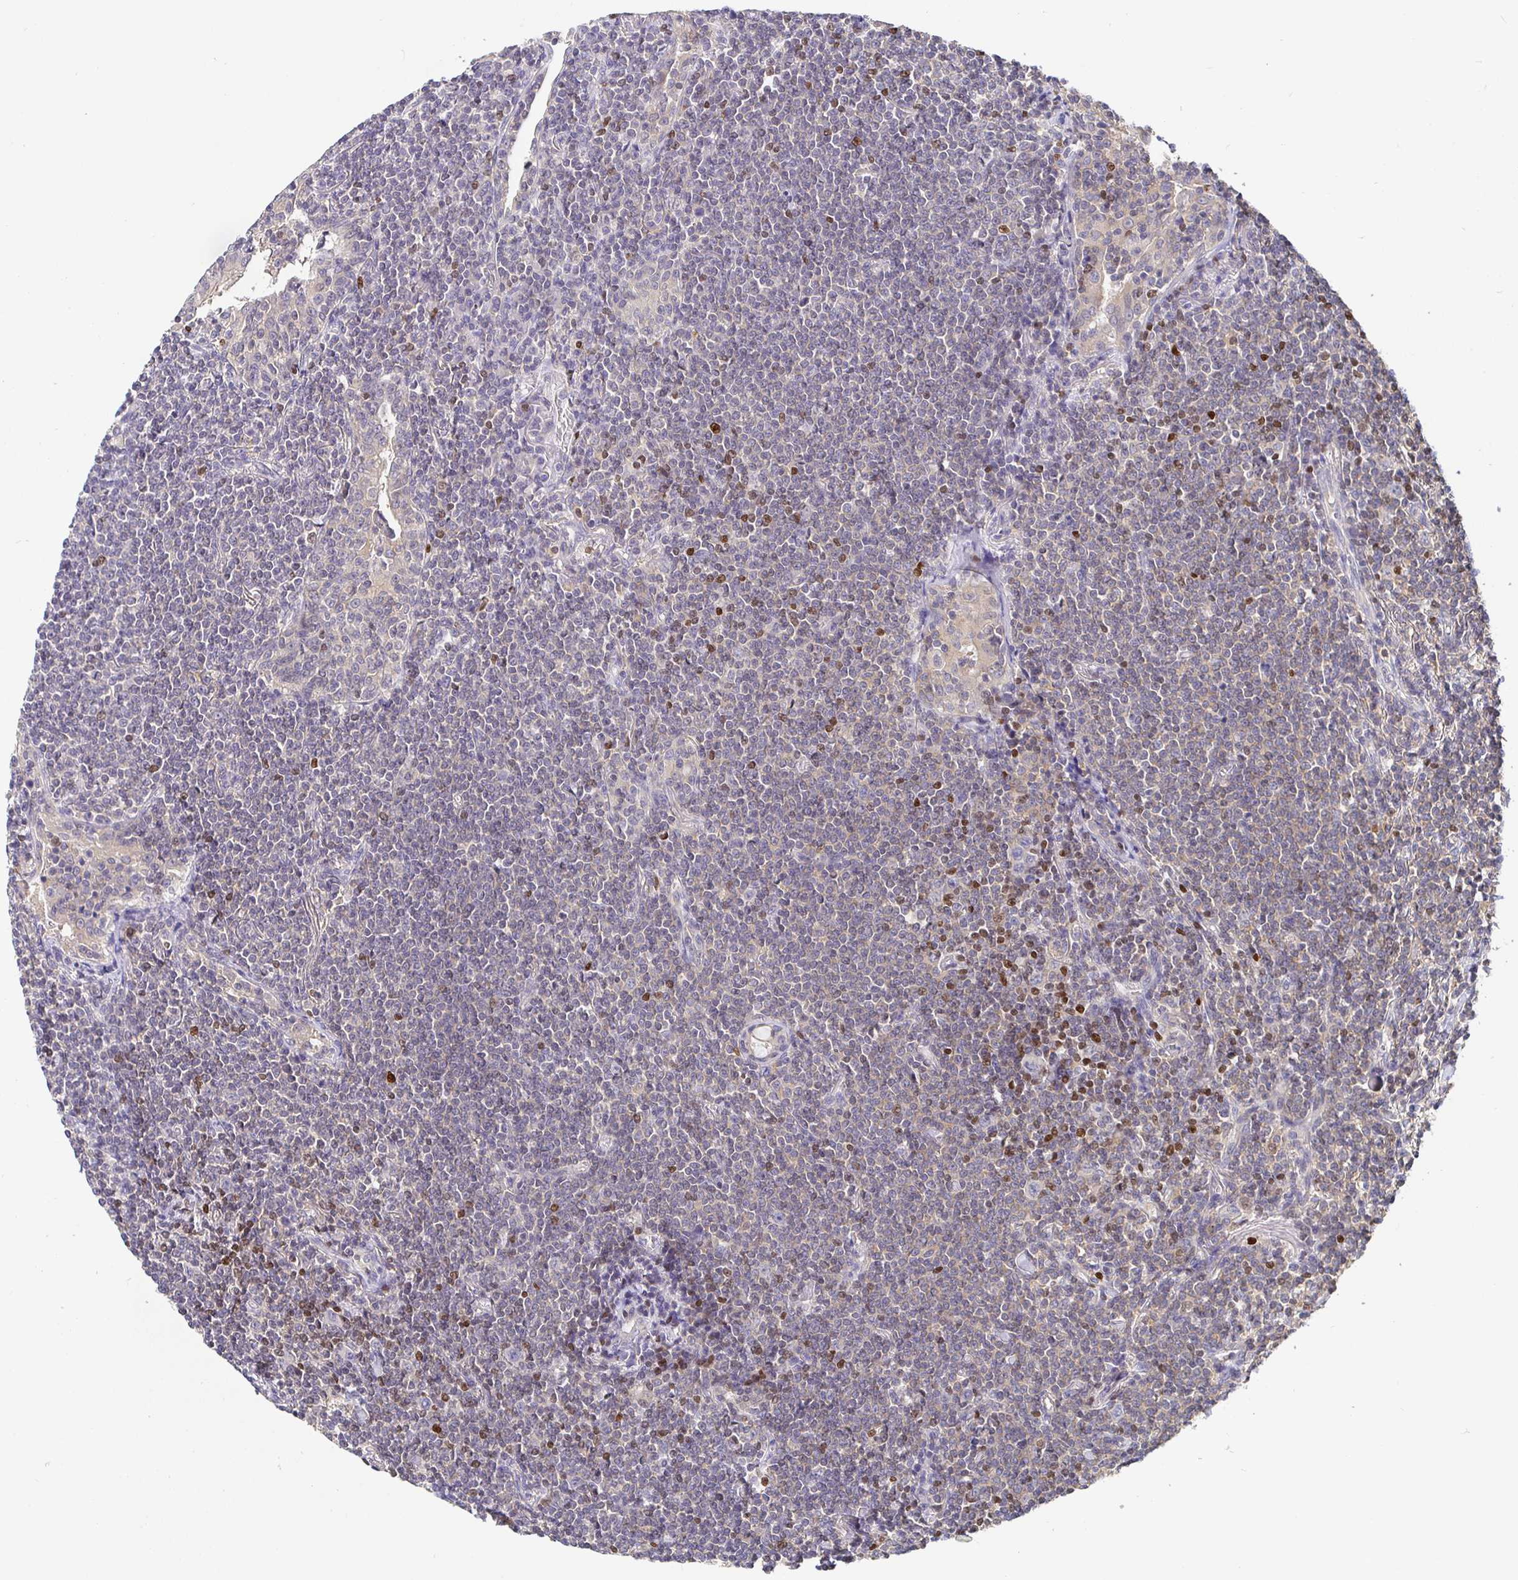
{"staining": {"intensity": "negative", "quantity": "none", "location": "none"}, "tissue": "lymphoma", "cell_type": "Tumor cells", "image_type": "cancer", "snomed": [{"axis": "morphology", "description": "Malignant lymphoma, non-Hodgkin's type, Low grade"}, {"axis": "topography", "description": "Lung"}], "caption": "Tumor cells show no significant protein expression in lymphoma. The staining is performed using DAB (3,3'-diaminobenzidine) brown chromogen with nuclei counter-stained in using hematoxylin.", "gene": "SATB1", "patient": {"sex": "female", "age": 71}}